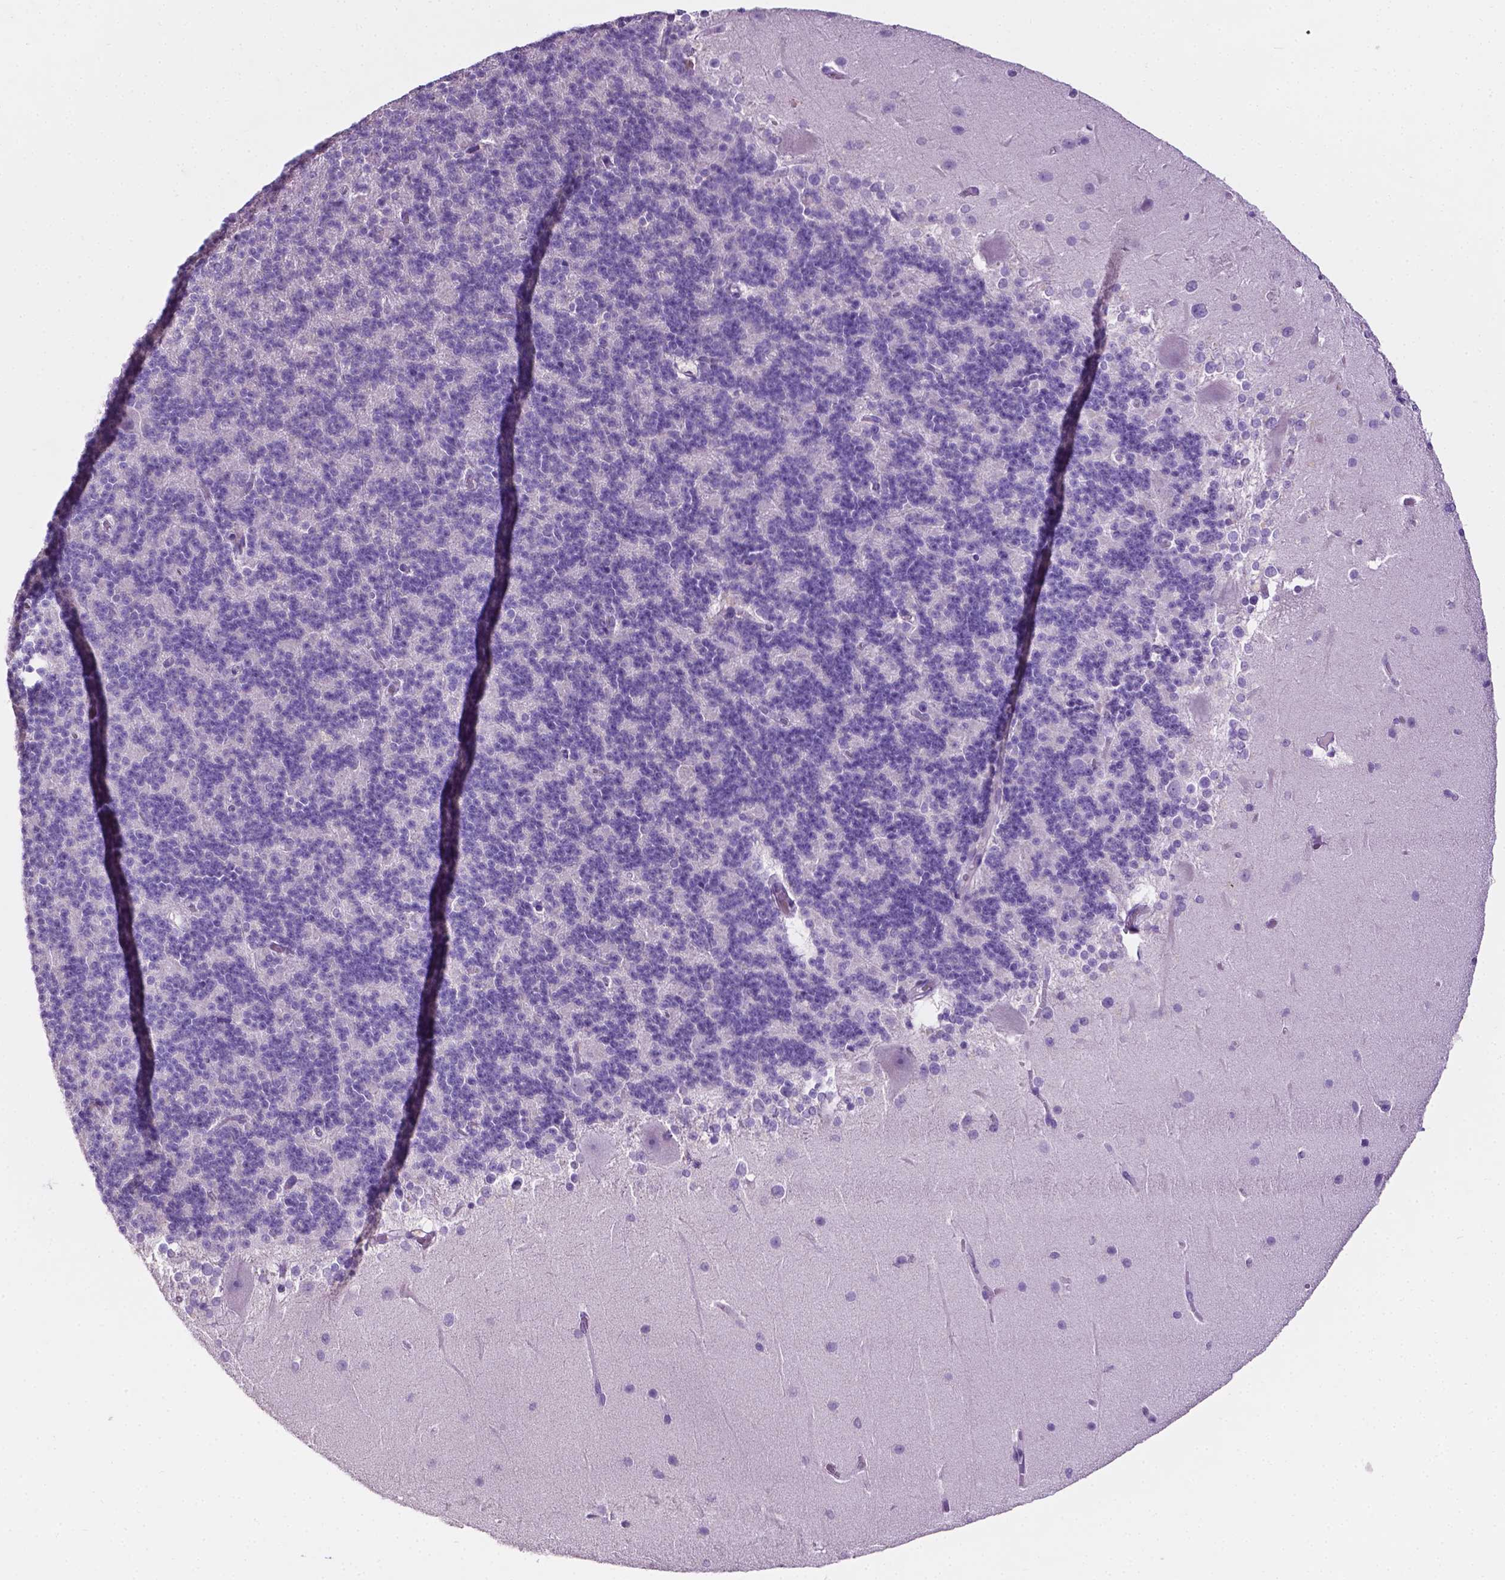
{"staining": {"intensity": "negative", "quantity": "none", "location": "none"}, "tissue": "cerebellum", "cell_type": "Cells in granular layer", "image_type": "normal", "snomed": [{"axis": "morphology", "description": "Normal tissue, NOS"}, {"axis": "topography", "description": "Cerebellum"}], "caption": "The image reveals no significant positivity in cells in granular layer of cerebellum.", "gene": "TACSTD2", "patient": {"sex": "female", "age": 19}}